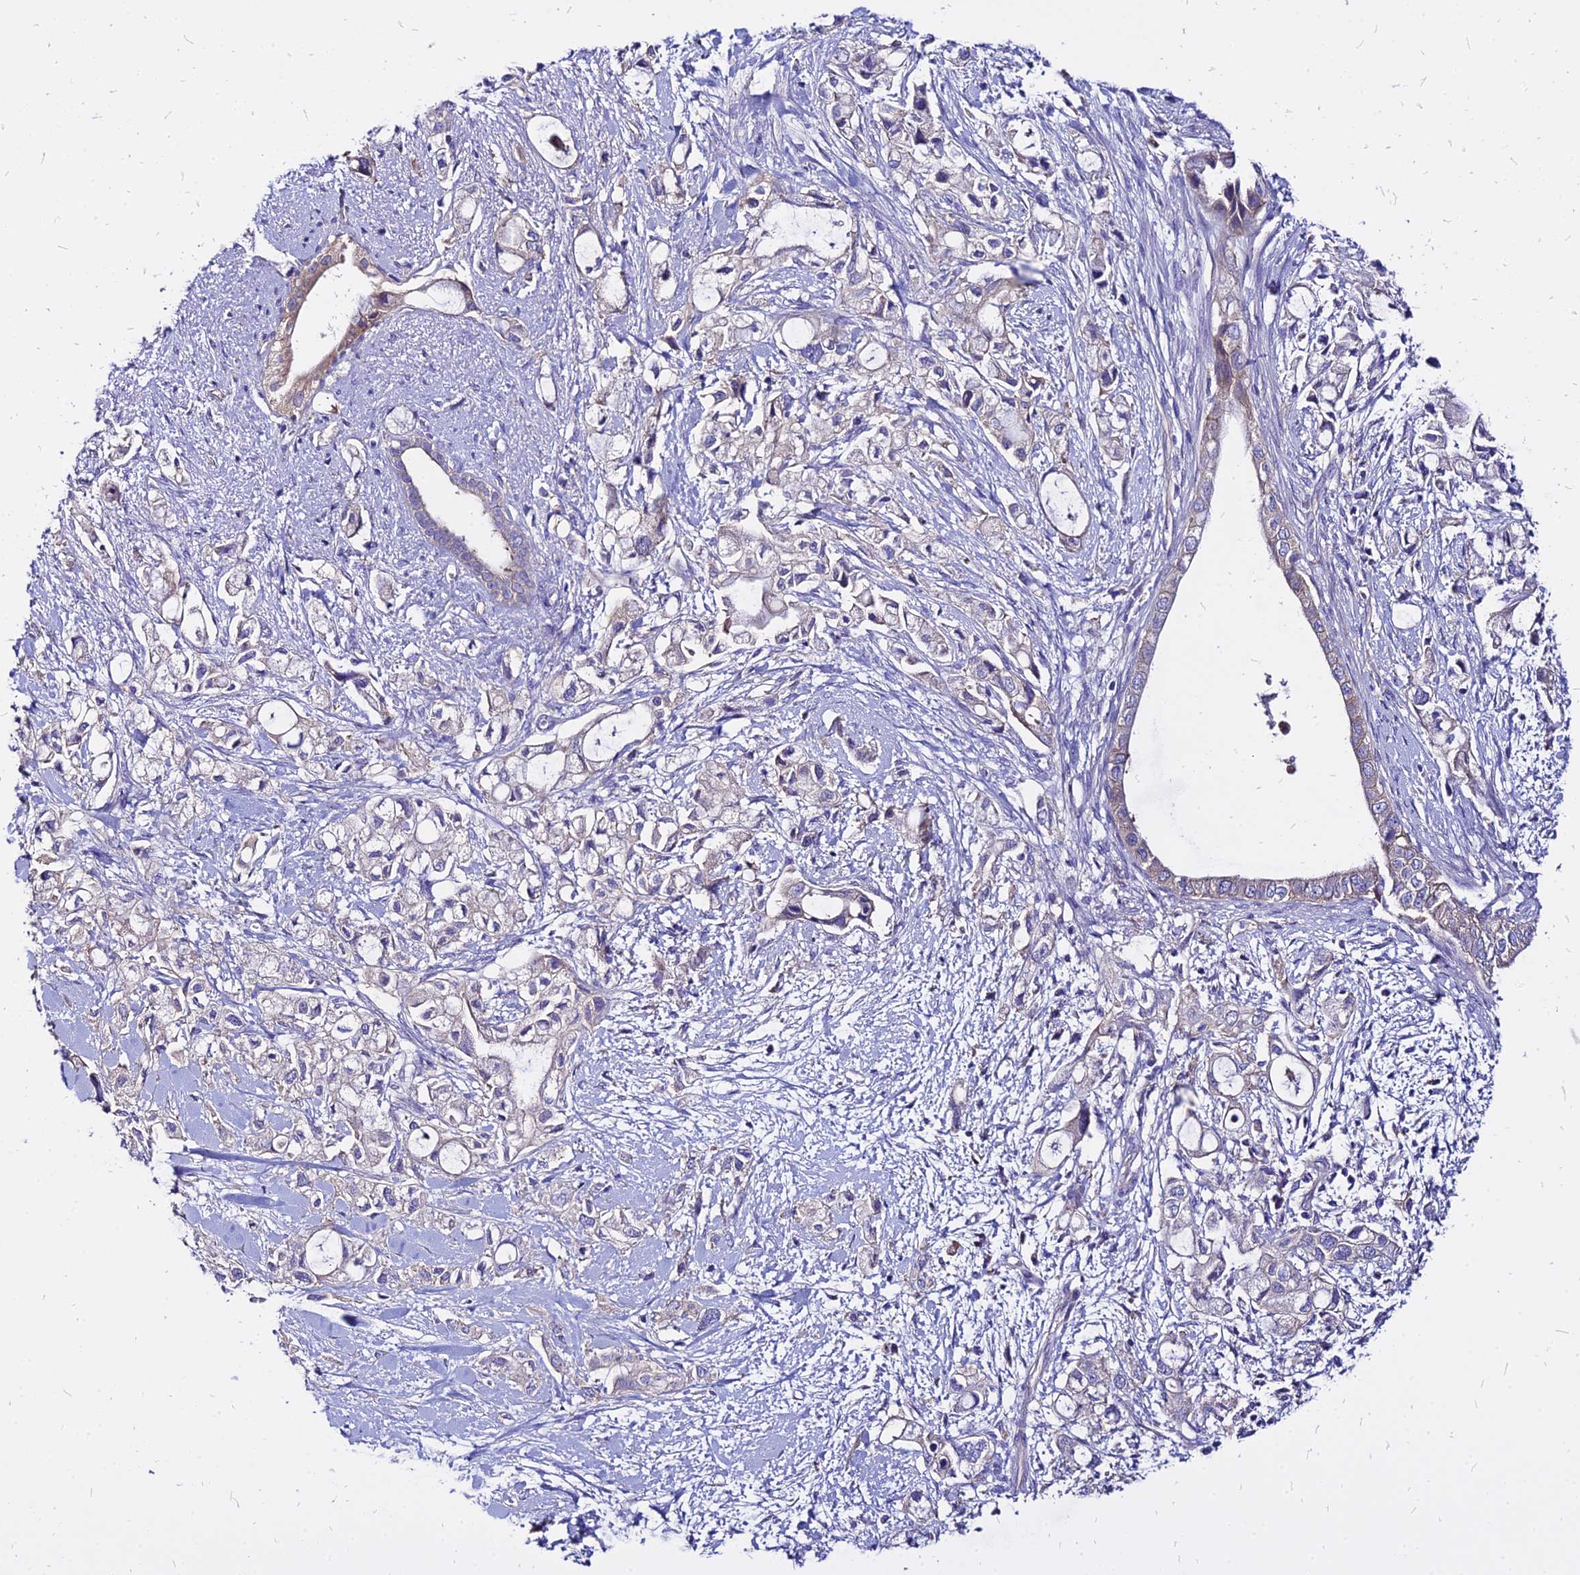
{"staining": {"intensity": "negative", "quantity": "none", "location": "none"}, "tissue": "pancreatic cancer", "cell_type": "Tumor cells", "image_type": "cancer", "snomed": [{"axis": "morphology", "description": "Adenocarcinoma, NOS"}, {"axis": "topography", "description": "Pancreas"}], "caption": "IHC of human pancreatic cancer exhibits no staining in tumor cells.", "gene": "COMMD10", "patient": {"sex": "female", "age": 56}}